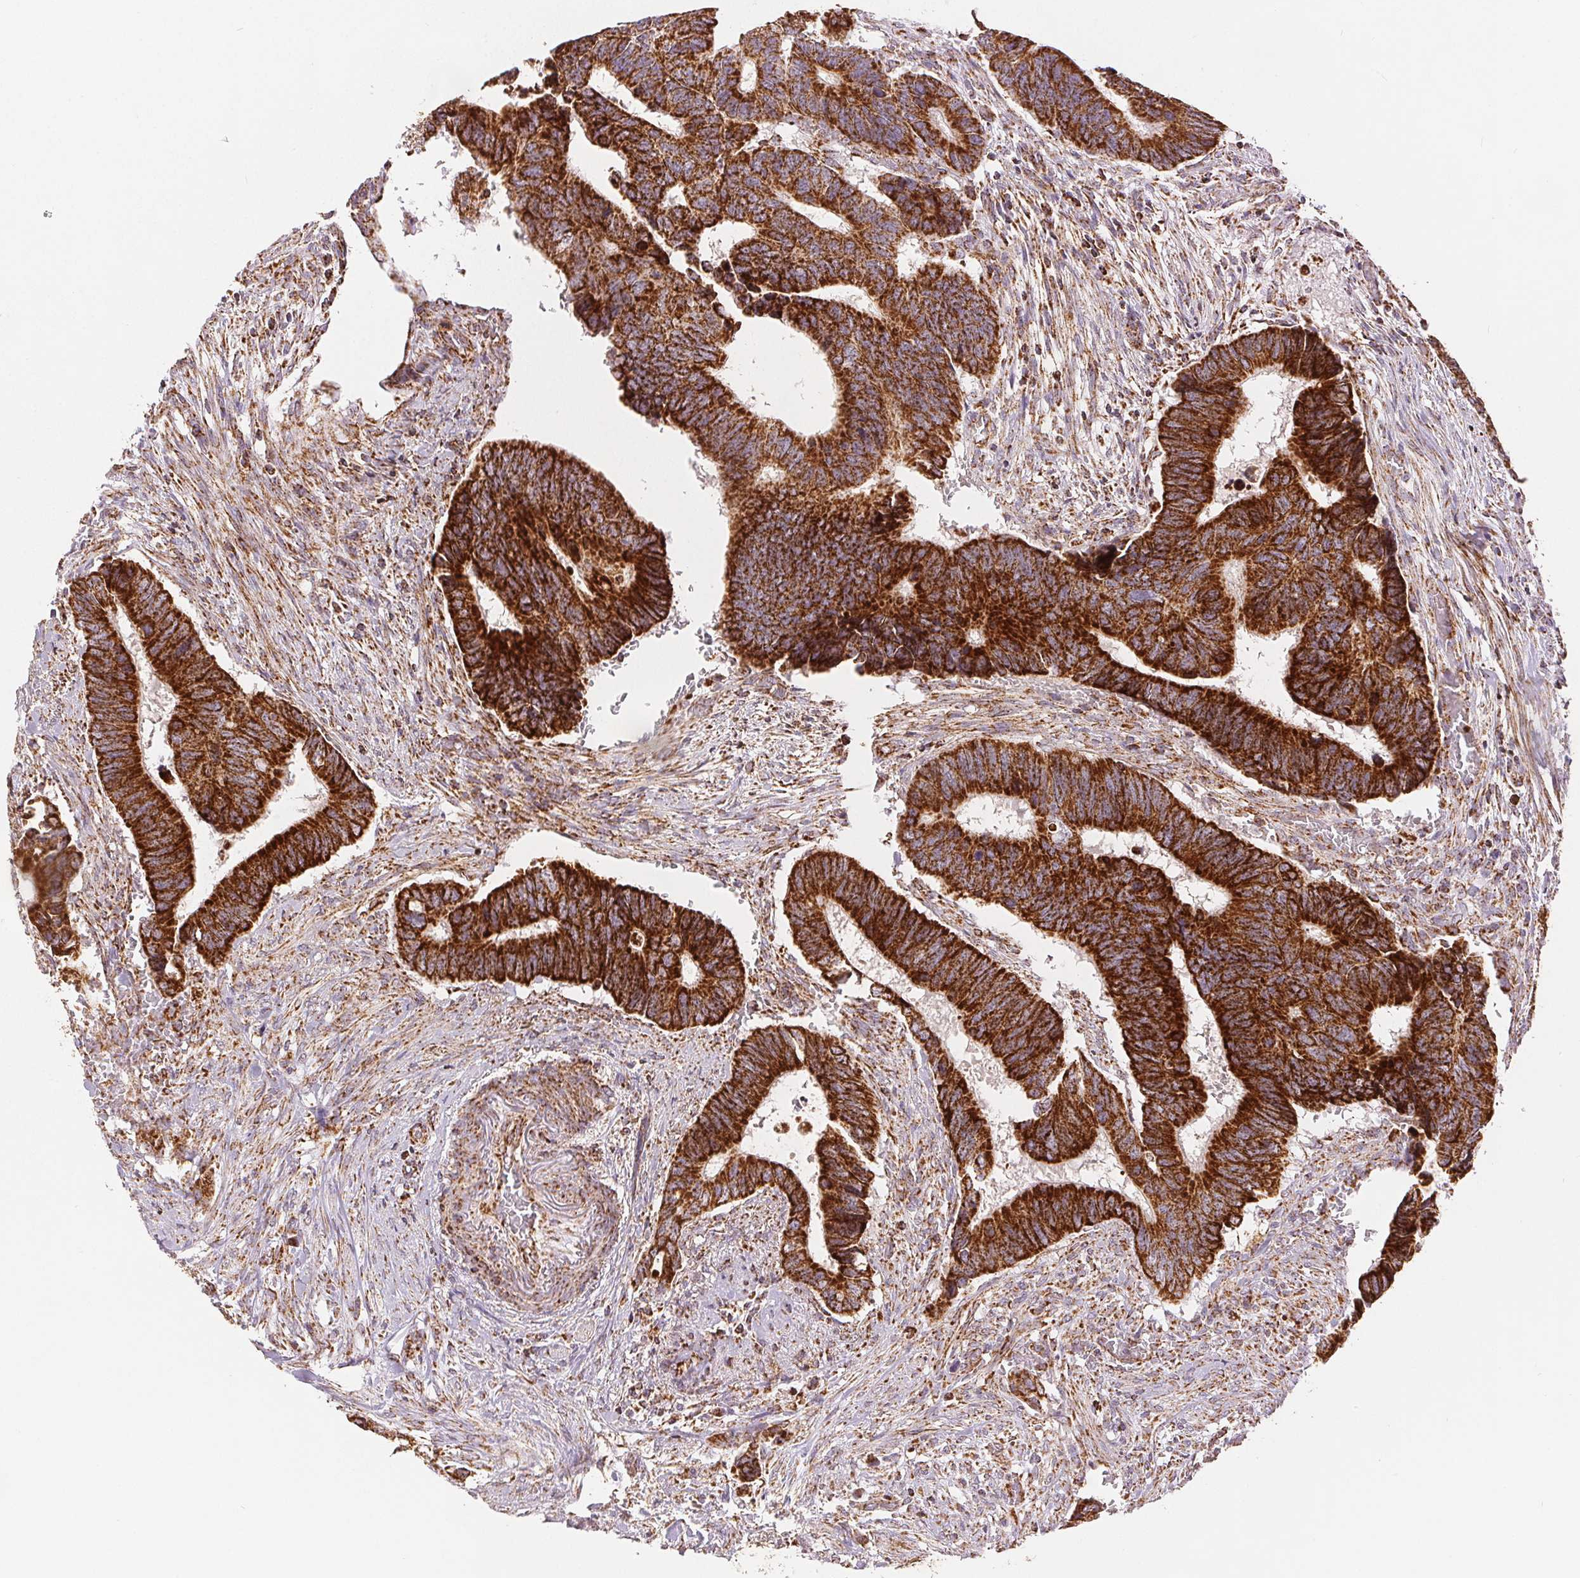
{"staining": {"intensity": "strong", "quantity": ">75%", "location": "cytoplasmic/membranous"}, "tissue": "colorectal cancer", "cell_type": "Tumor cells", "image_type": "cancer", "snomed": [{"axis": "morphology", "description": "Adenocarcinoma, NOS"}, {"axis": "topography", "description": "Colon"}], "caption": "Protein analysis of adenocarcinoma (colorectal) tissue shows strong cytoplasmic/membranous positivity in approximately >75% of tumor cells.", "gene": "SDHB", "patient": {"sex": "male", "age": 49}}